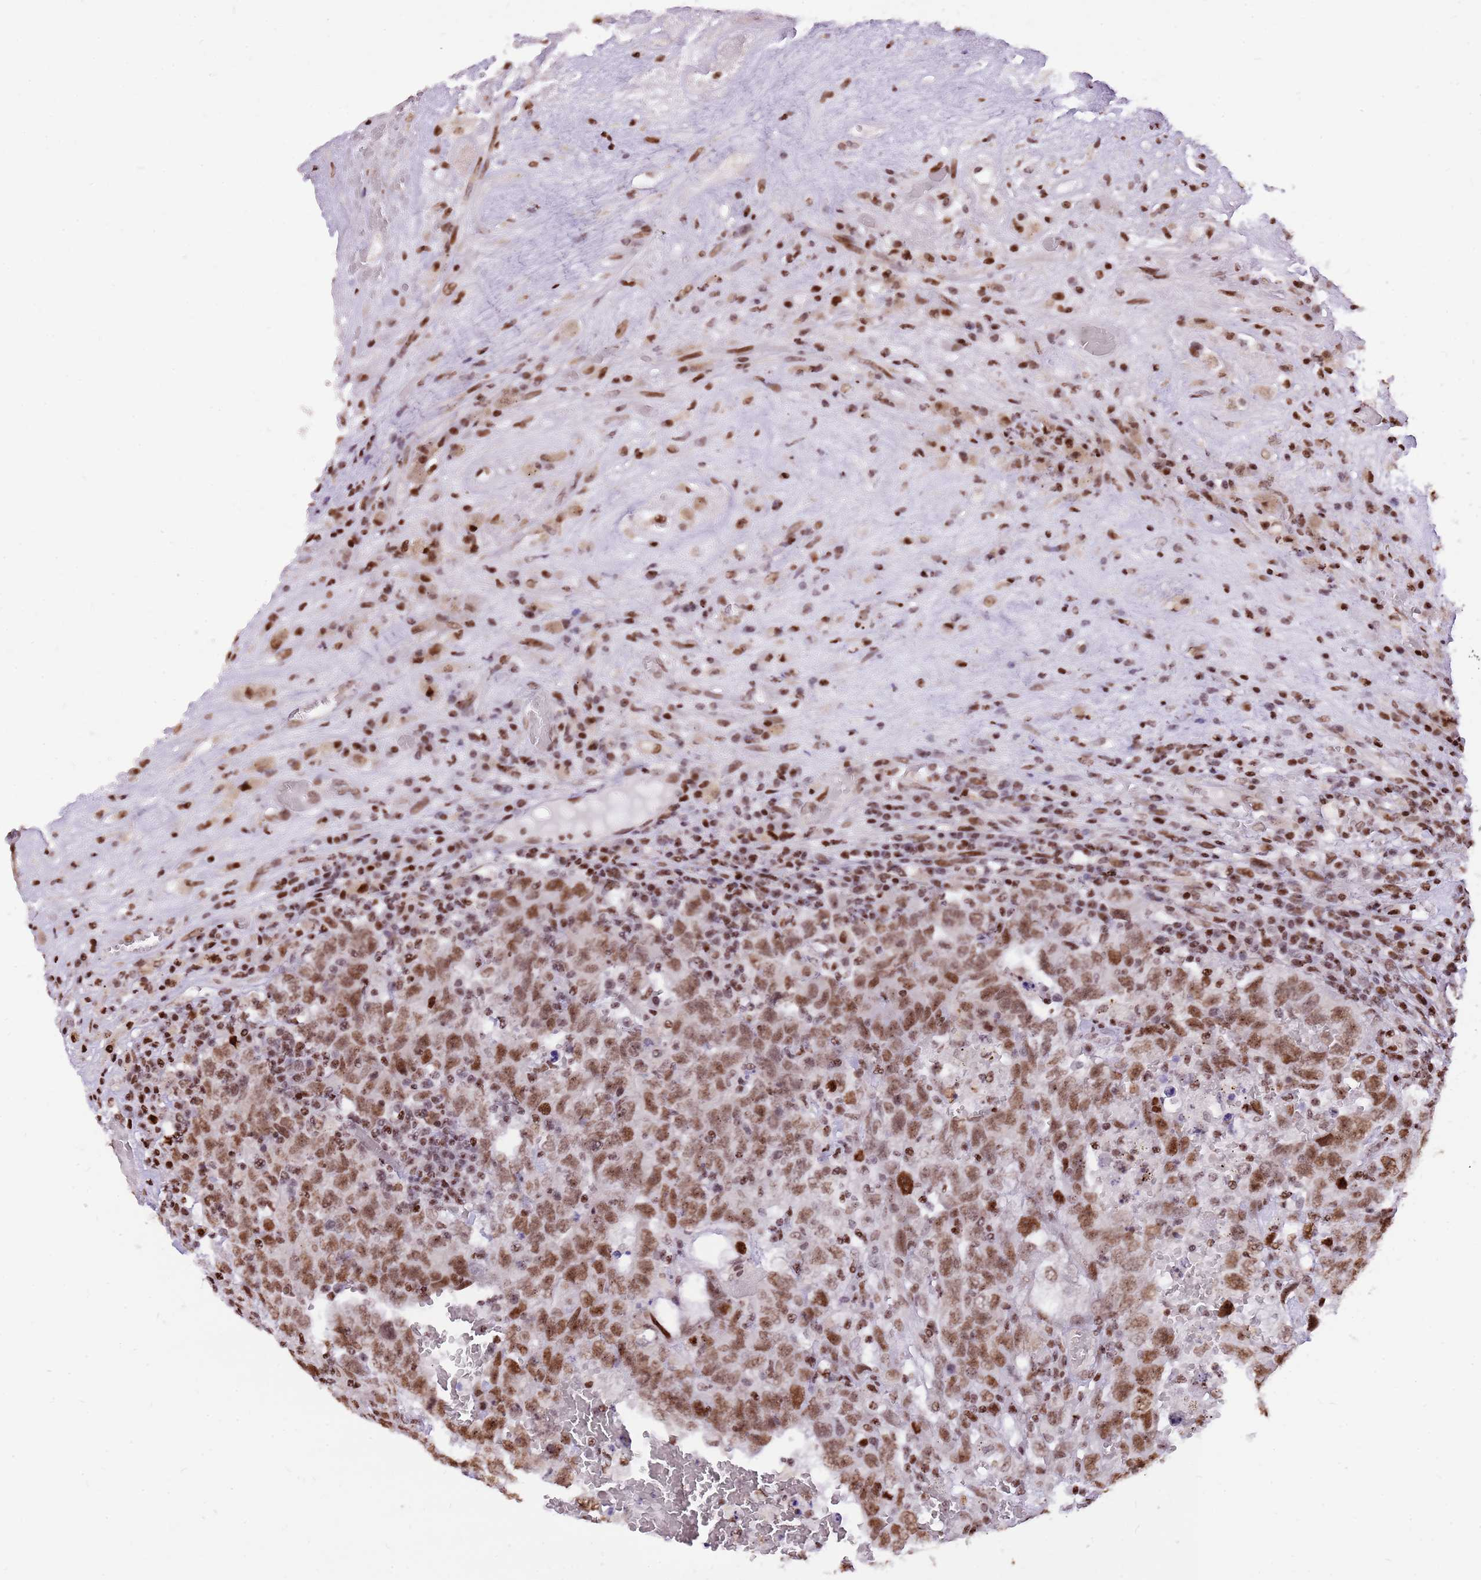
{"staining": {"intensity": "moderate", "quantity": ">75%", "location": "nuclear"}, "tissue": "testis cancer", "cell_type": "Tumor cells", "image_type": "cancer", "snomed": [{"axis": "morphology", "description": "Carcinoma, Embryonal, NOS"}, {"axis": "topography", "description": "Testis"}], "caption": "Human embryonal carcinoma (testis) stained with a protein marker shows moderate staining in tumor cells.", "gene": "WASHC4", "patient": {"sex": "male", "age": 26}}